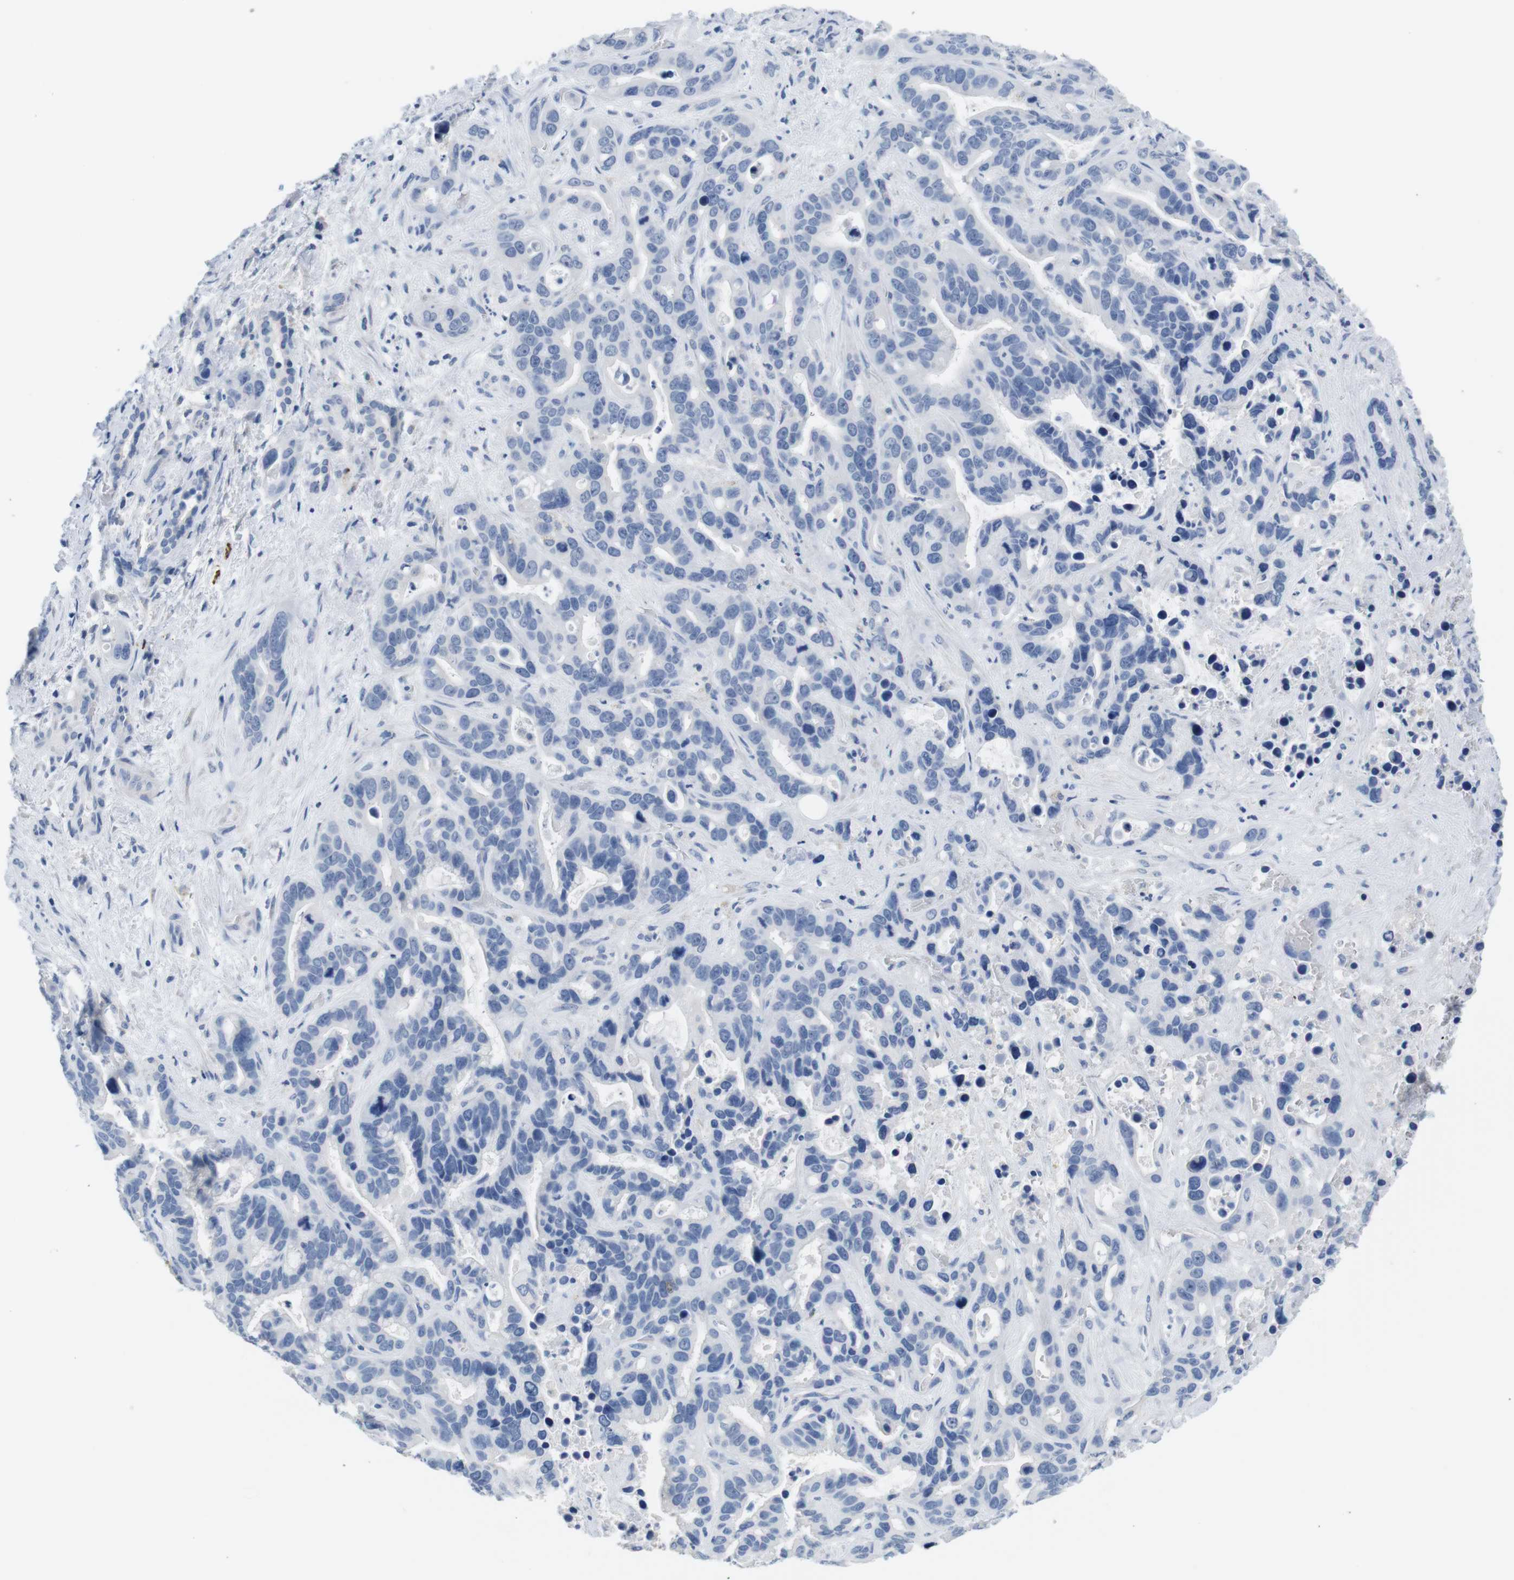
{"staining": {"intensity": "negative", "quantity": "none", "location": "none"}, "tissue": "liver cancer", "cell_type": "Tumor cells", "image_type": "cancer", "snomed": [{"axis": "morphology", "description": "Cholangiocarcinoma"}, {"axis": "topography", "description": "Liver"}], "caption": "This is a photomicrograph of IHC staining of liver cancer (cholangiocarcinoma), which shows no positivity in tumor cells. (DAB (3,3'-diaminobenzidine) immunohistochemistry (IHC) with hematoxylin counter stain).", "gene": "MAP6", "patient": {"sex": "female", "age": 65}}